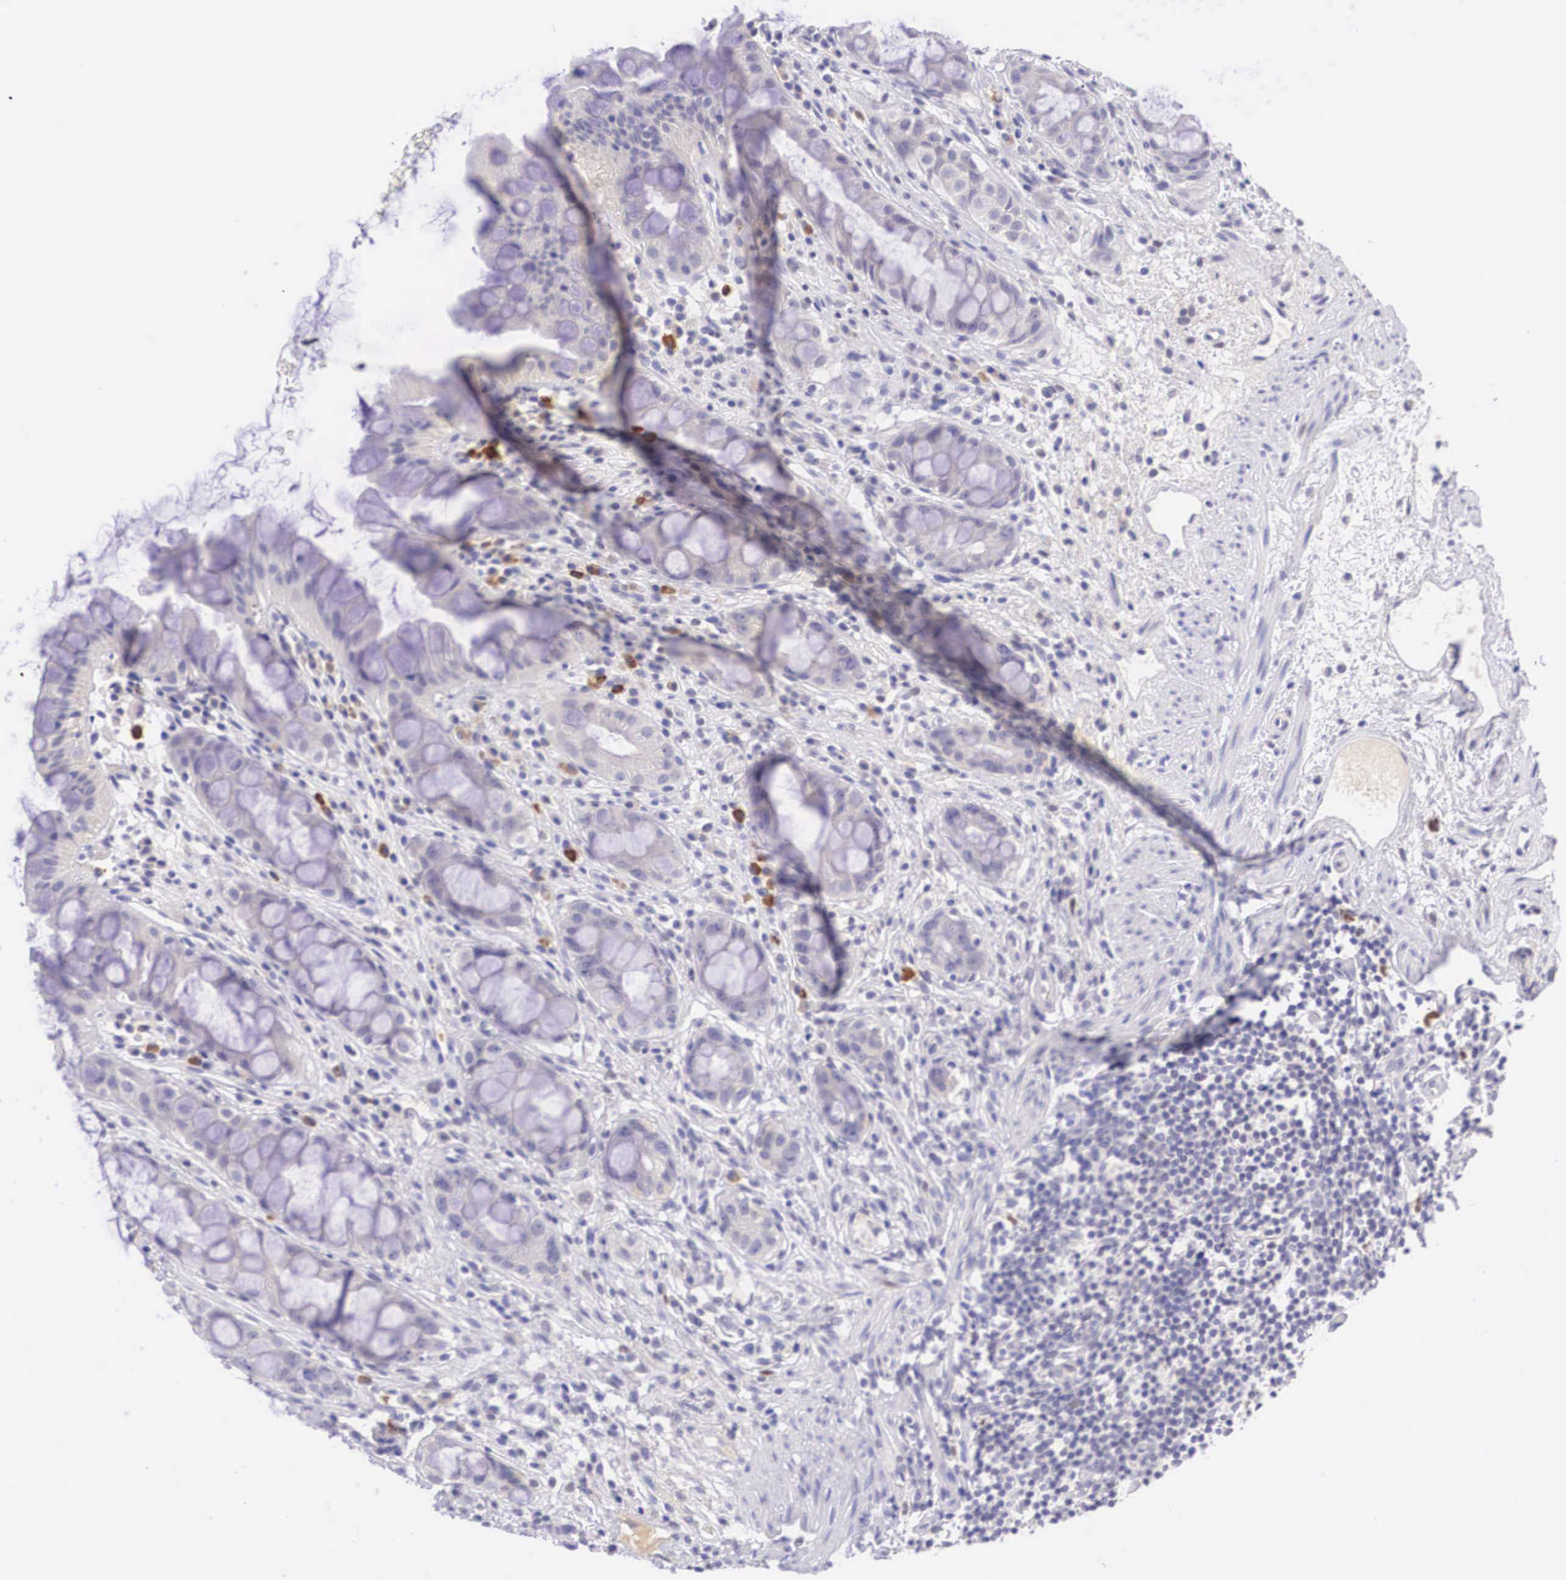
{"staining": {"intensity": "negative", "quantity": "none", "location": "none"}, "tissue": "rectum", "cell_type": "Glandular cells", "image_type": "normal", "snomed": [{"axis": "morphology", "description": "Normal tissue, NOS"}, {"axis": "topography", "description": "Rectum"}], "caption": "This is an IHC image of unremarkable human rectum. There is no positivity in glandular cells.", "gene": "BCL6", "patient": {"sex": "male", "age": 65}}